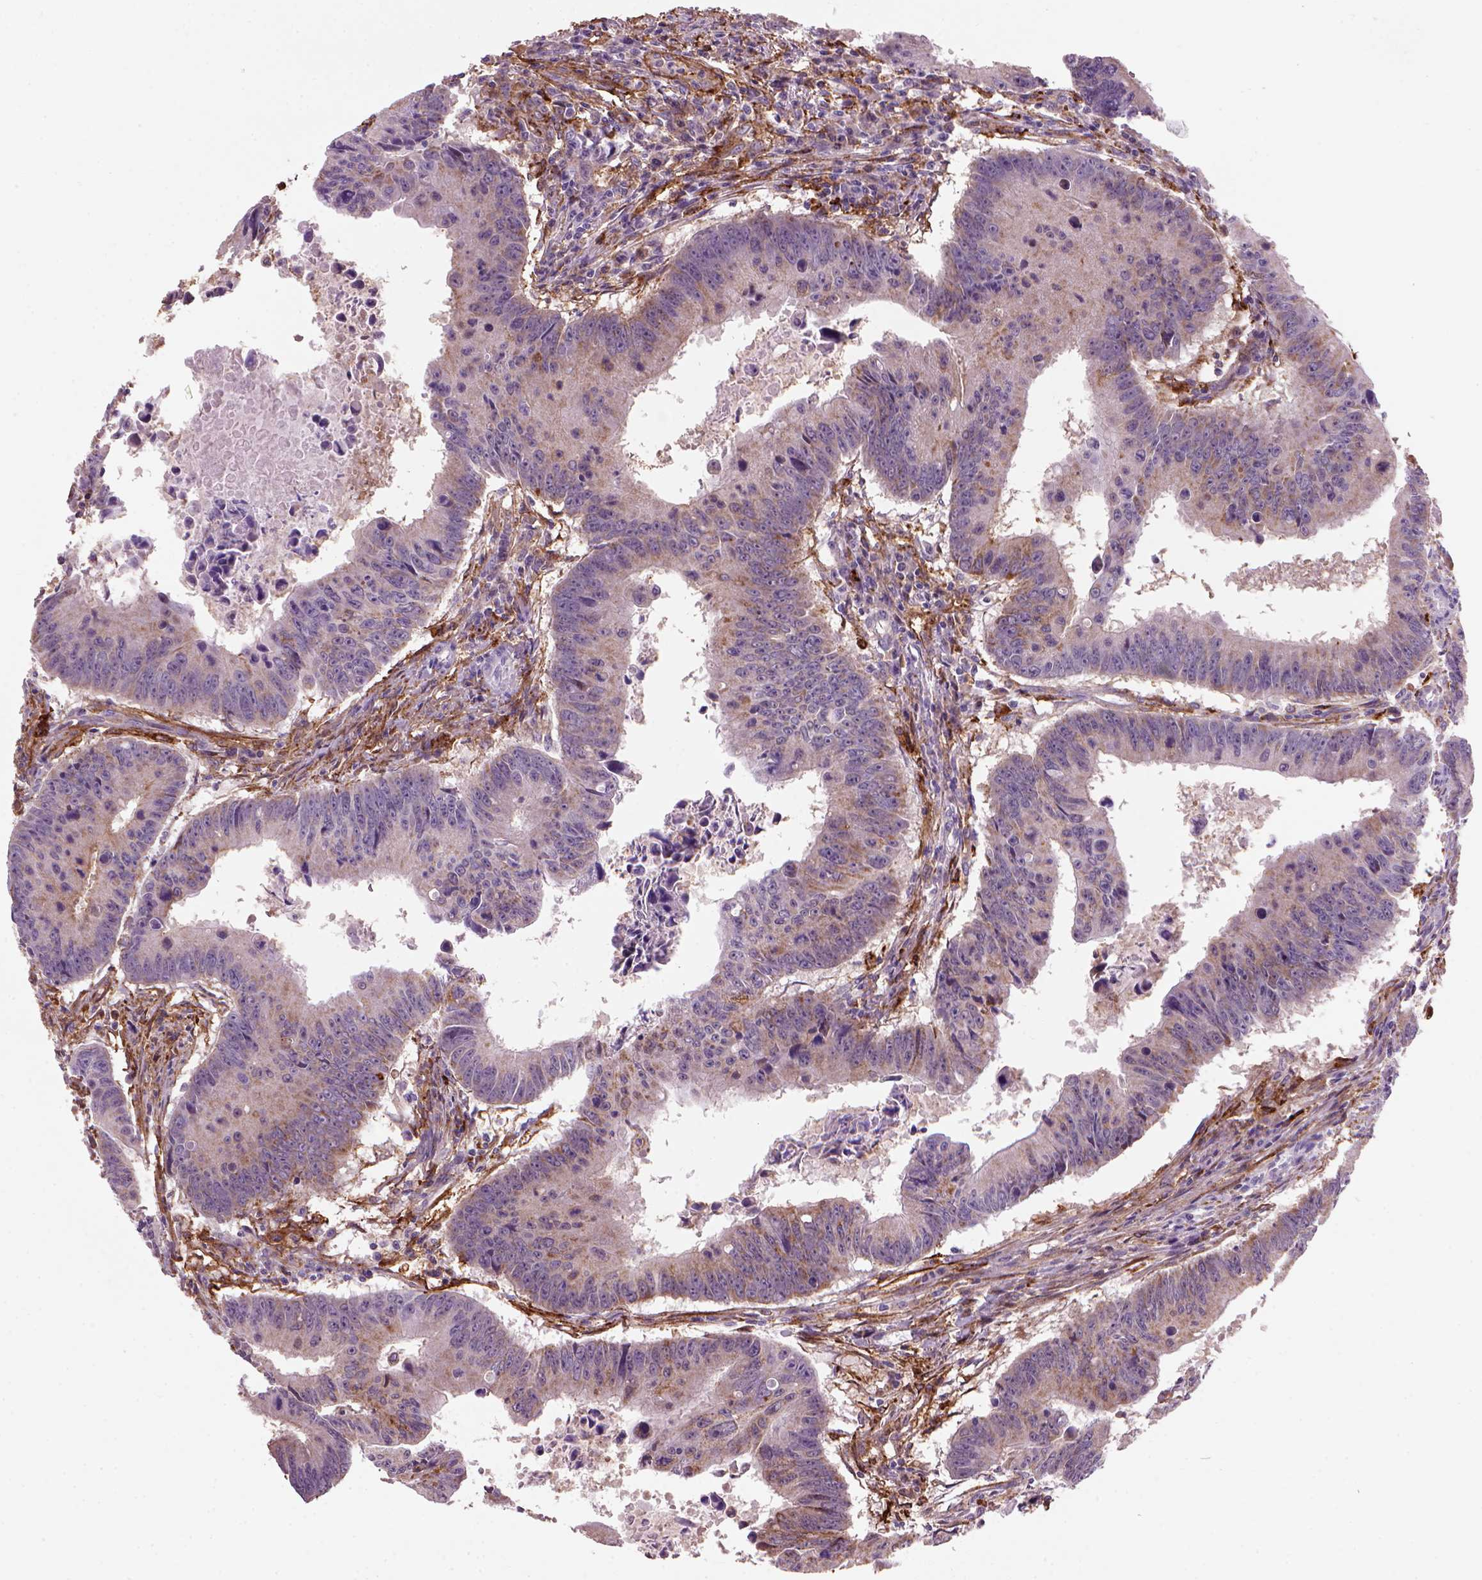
{"staining": {"intensity": "weak", "quantity": "<25%", "location": "cytoplasmic/membranous"}, "tissue": "colorectal cancer", "cell_type": "Tumor cells", "image_type": "cancer", "snomed": [{"axis": "morphology", "description": "Adenocarcinoma, NOS"}, {"axis": "topography", "description": "Colon"}], "caption": "A high-resolution photomicrograph shows immunohistochemistry staining of colorectal cancer, which exhibits no significant positivity in tumor cells.", "gene": "MARCKS", "patient": {"sex": "female", "age": 87}}